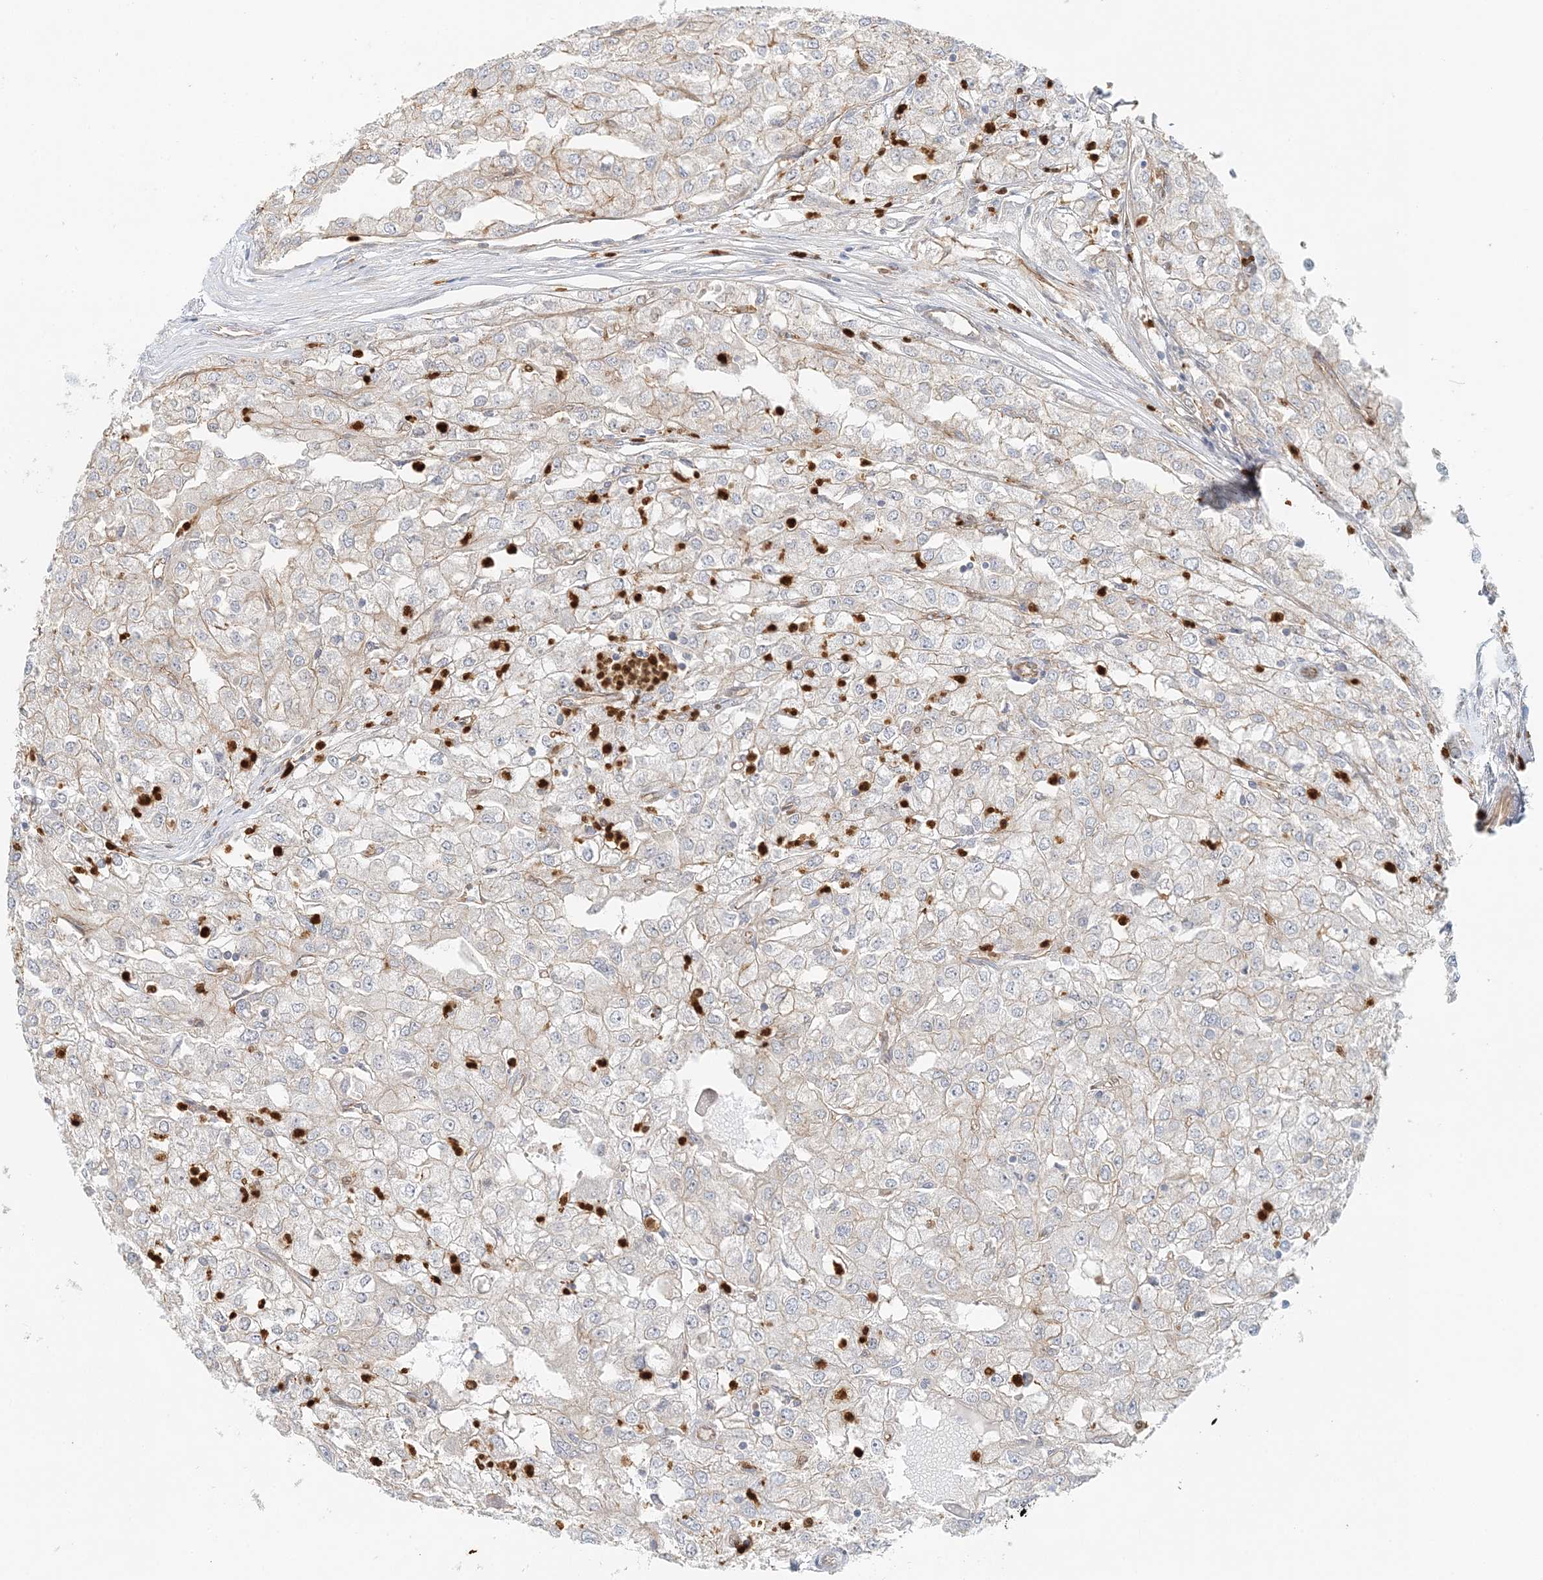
{"staining": {"intensity": "weak", "quantity": "25%-75%", "location": "cytoplasmic/membranous"}, "tissue": "renal cancer", "cell_type": "Tumor cells", "image_type": "cancer", "snomed": [{"axis": "morphology", "description": "Adenocarcinoma, NOS"}, {"axis": "topography", "description": "Kidney"}], "caption": "IHC of renal adenocarcinoma shows low levels of weak cytoplasmic/membranous positivity in approximately 25%-75% of tumor cells.", "gene": "DNAH1", "patient": {"sex": "female", "age": 54}}